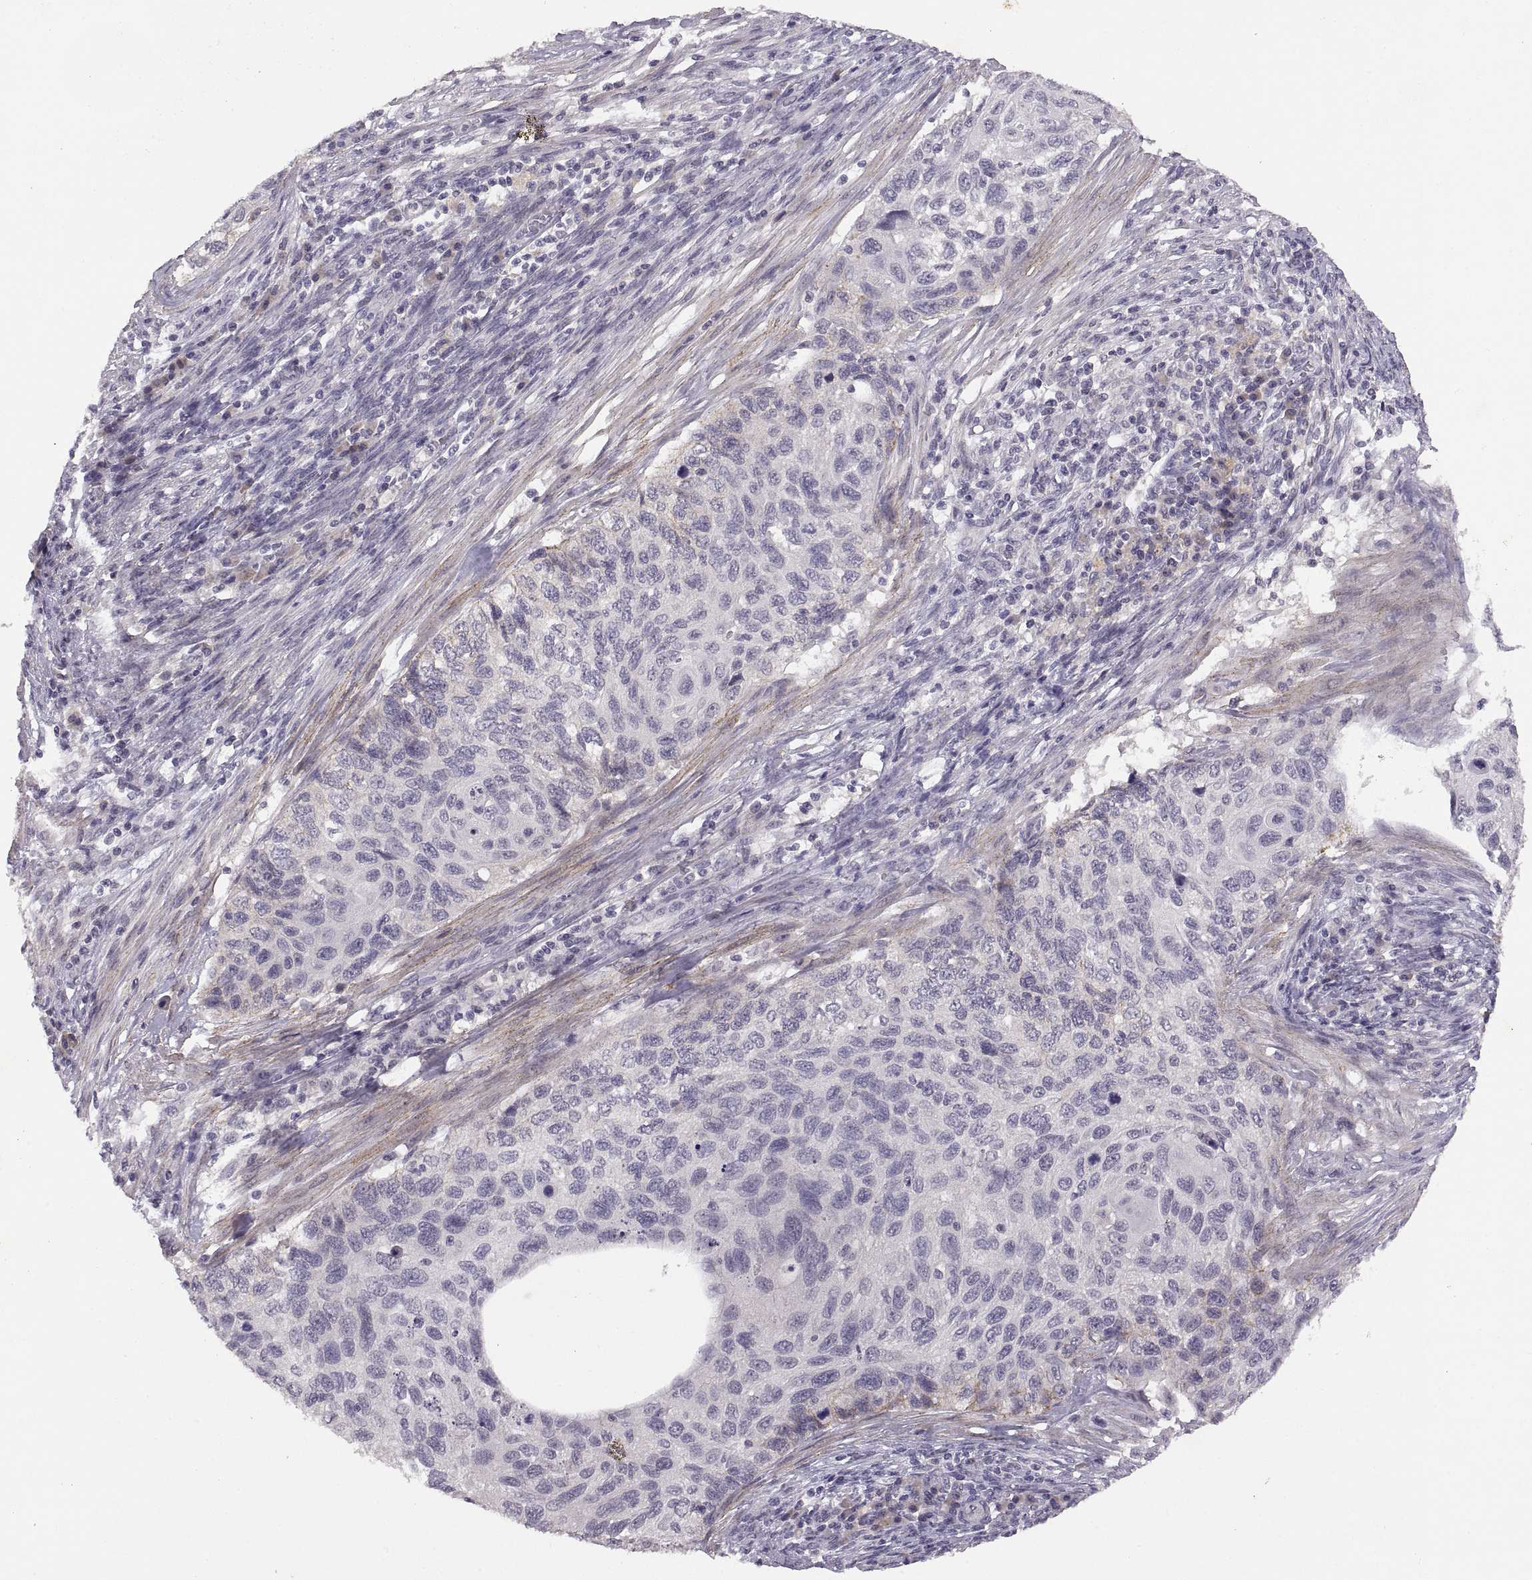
{"staining": {"intensity": "moderate", "quantity": "<25%", "location": "cytoplasmic/membranous"}, "tissue": "cervical cancer", "cell_type": "Tumor cells", "image_type": "cancer", "snomed": [{"axis": "morphology", "description": "Squamous cell carcinoma, NOS"}, {"axis": "topography", "description": "Cervix"}], "caption": "Immunohistochemistry (IHC) photomicrograph of neoplastic tissue: human cervical cancer (squamous cell carcinoma) stained using immunohistochemistry (IHC) demonstrates low levels of moderate protein expression localized specifically in the cytoplasmic/membranous of tumor cells, appearing as a cytoplasmic/membranous brown color.", "gene": "CDH2", "patient": {"sex": "female", "age": 70}}